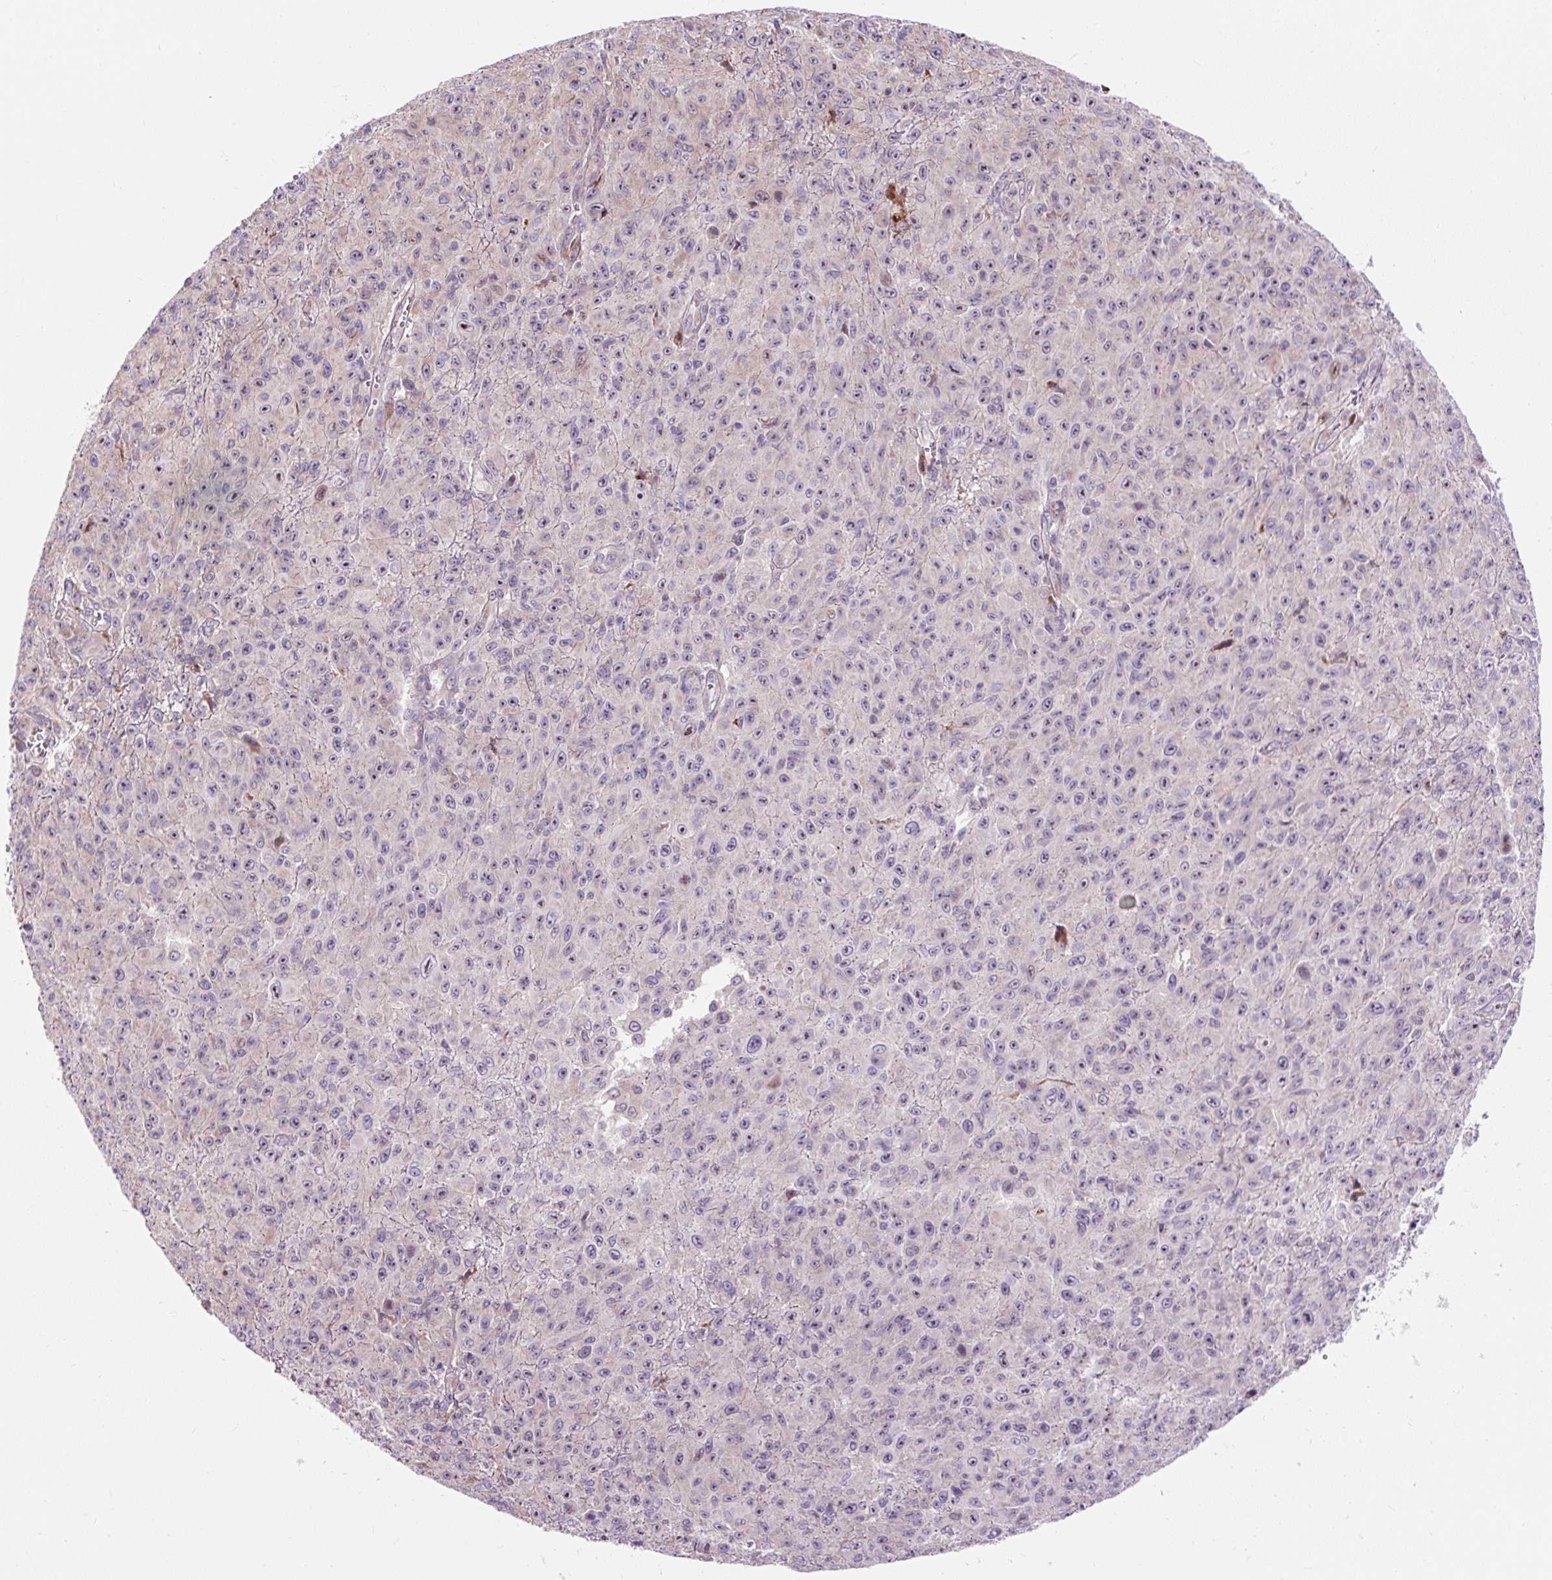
{"staining": {"intensity": "moderate", "quantity": "25%-75%", "location": "cytoplasmic/membranous"}, "tissue": "melanoma", "cell_type": "Tumor cells", "image_type": "cancer", "snomed": [{"axis": "morphology", "description": "Malignant melanoma, NOS"}, {"axis": "topography", "description": "Skin"}], "caption": "Protein expression analysis of malignant melanoma shows moderate cytoplasmic/membranous positivity in about 25%-75% of tumor cells.", "gene": "CISD3", "patient": {"sex": "male", "age": 46}}